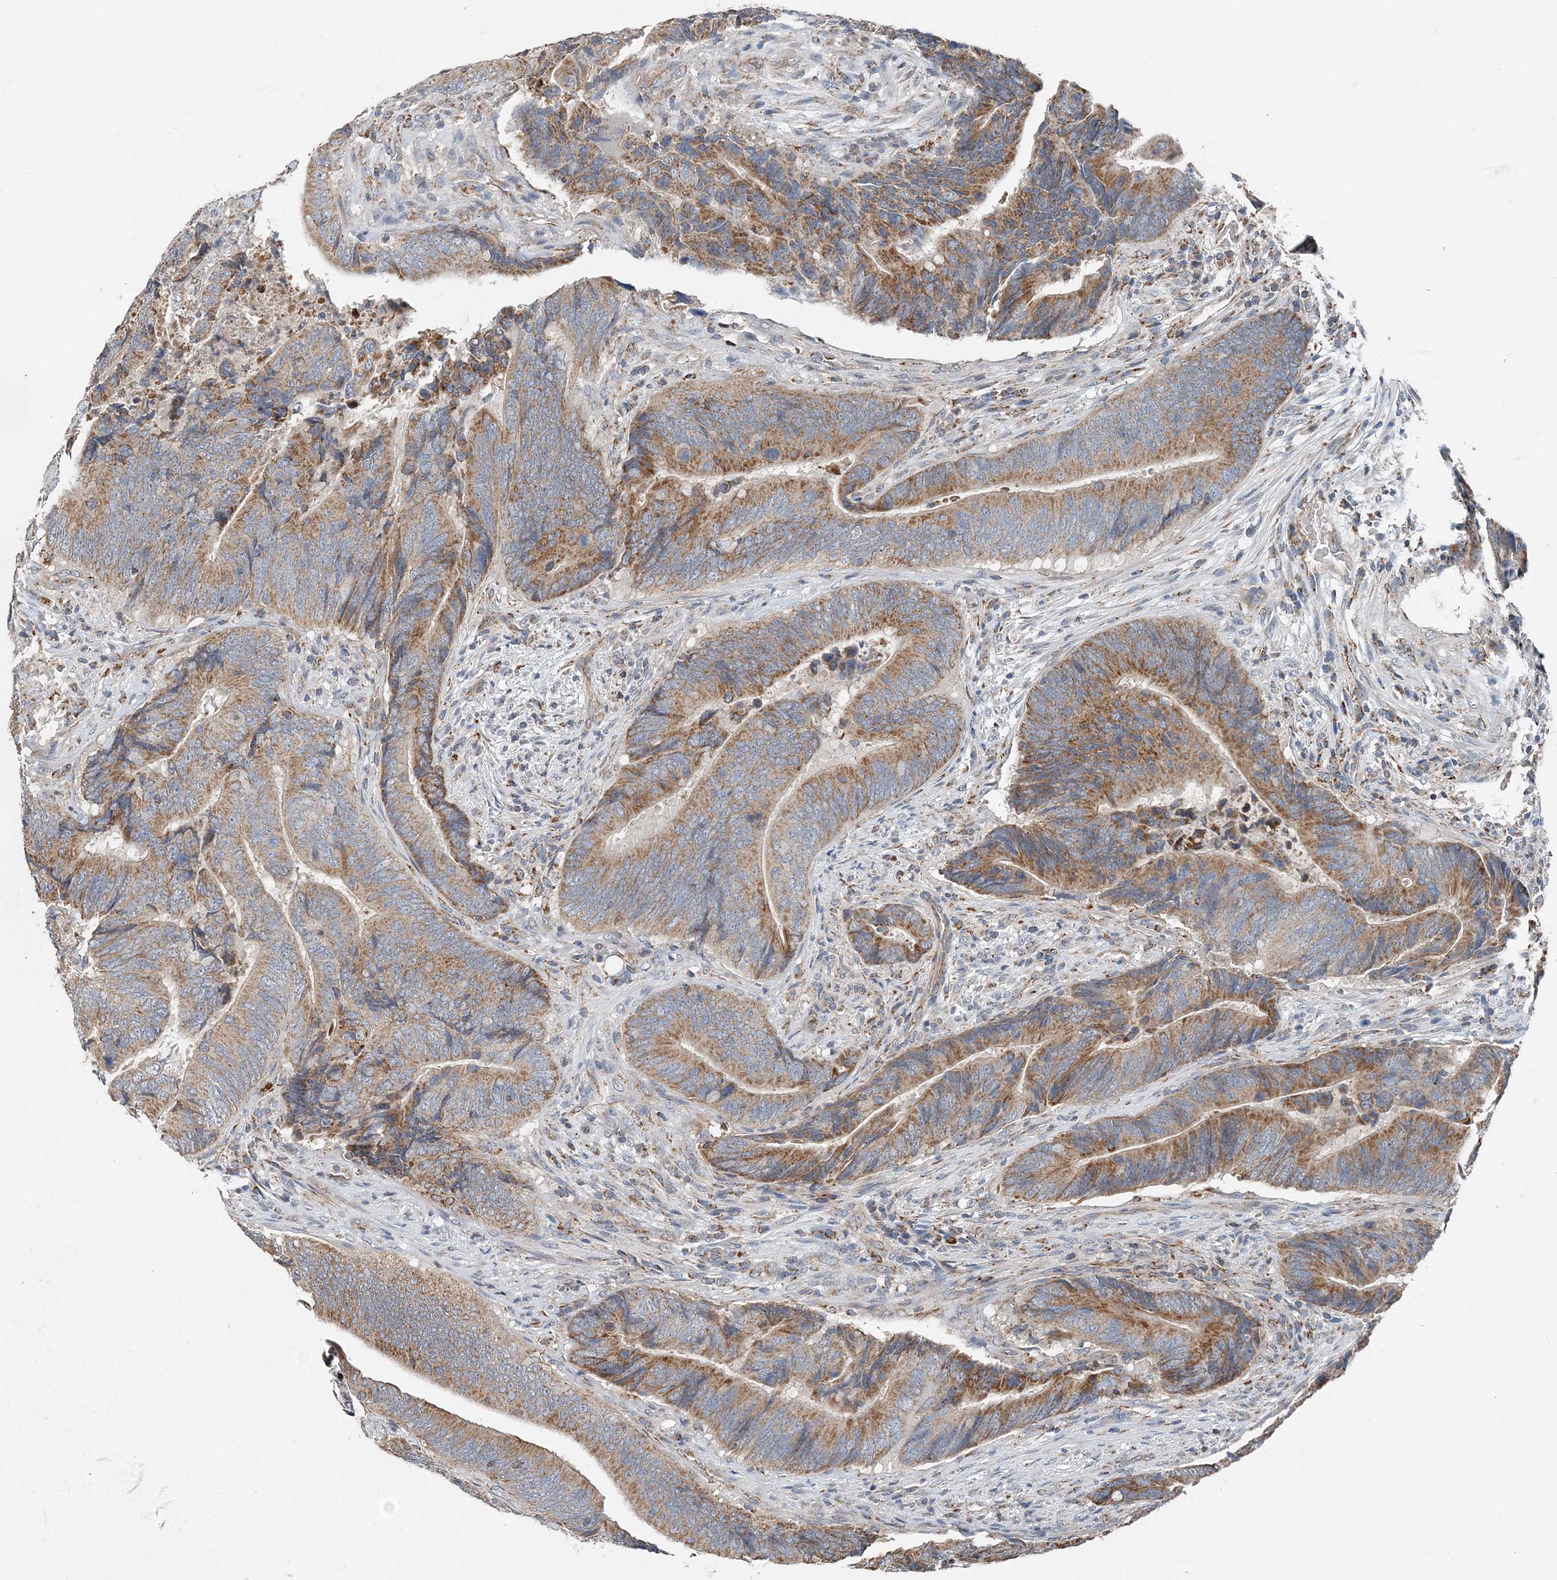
{"staining": {"intensity": "moderate", "quantity": ">75%", "location": "cytoplasmic/membranous"}, "tissue": "colorectal cancer", "cell_type": "Tumor cells", "image_type": "cancer", "snomed": [{"axis": "morphology", "description": "Normal tissue, NOS"}, {"axis": "morphology", "description": "Adenocarcinoma, NOS"}, {"axis": "topography", "description": "Colon"}], "caption": "Protein analysis of colorectal adenocarcinoma tissue reveals moderate cytoplasmic/membranous expression in about >75% of tumor cells.", "gene": "SPRY2", "patient": {"sex": "male", "age": 56}}